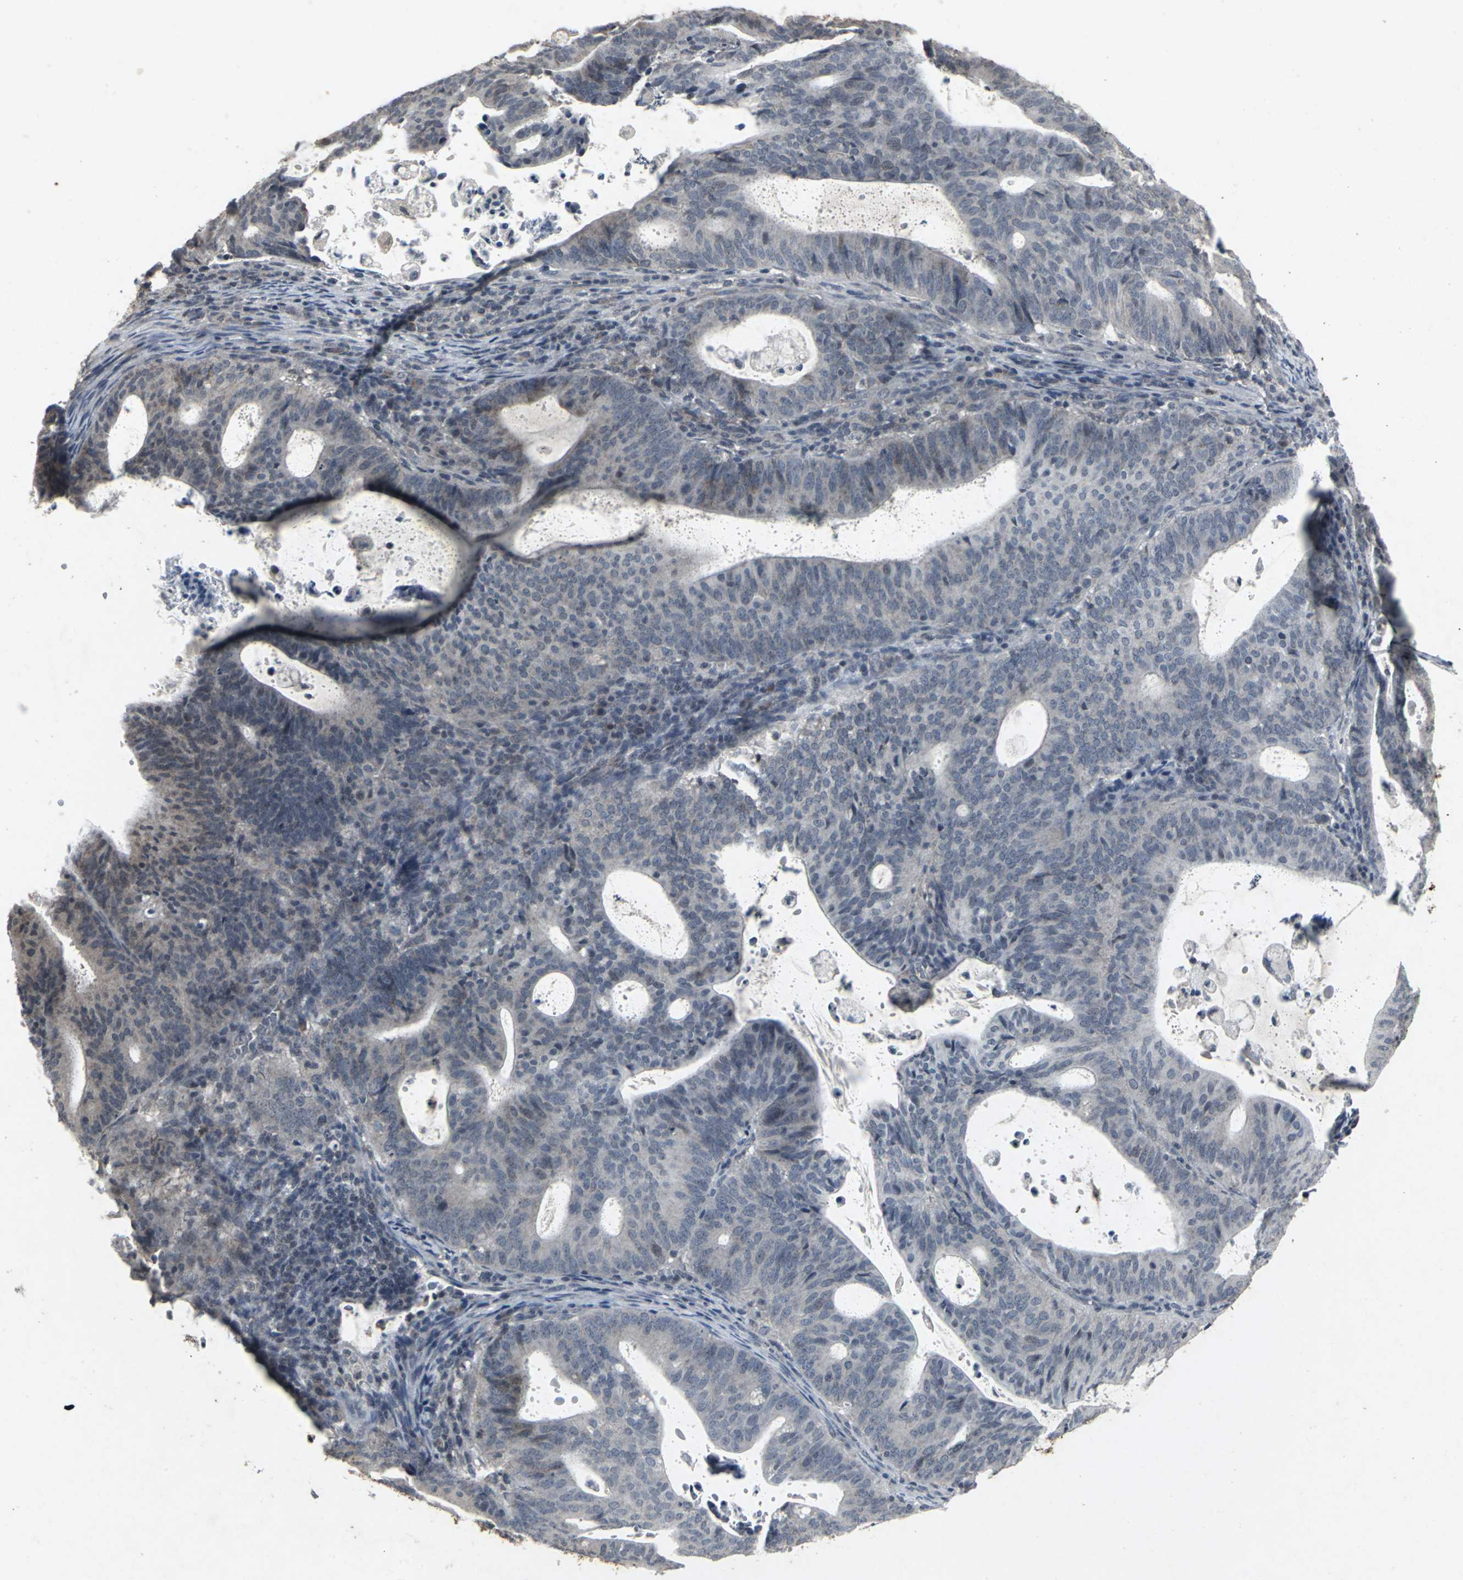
{"staining": {"intensity": "weak", "quantity": "<25%", "location": "cytoplasmic/membranous"}, "tissue": "endometrial cancer", "cell_type": "Tumor cells", "image_type": "cancer", "snomed": [{"axis": "morphology", "description": "Adenocarcinoma, NOS"}, {"axis": "topography", "description": "Uterus"}], "caption": "Endometrial cancer (adenocarcinoma) was stained to show a protein in brown. There is no significant staining in tumor cells. The staining is performed using DAB brown chromogen with nuclei counter-stained in using hematoxylin.", "gene": "BMP4", "patient": {"sex": "female", "age": 83}}